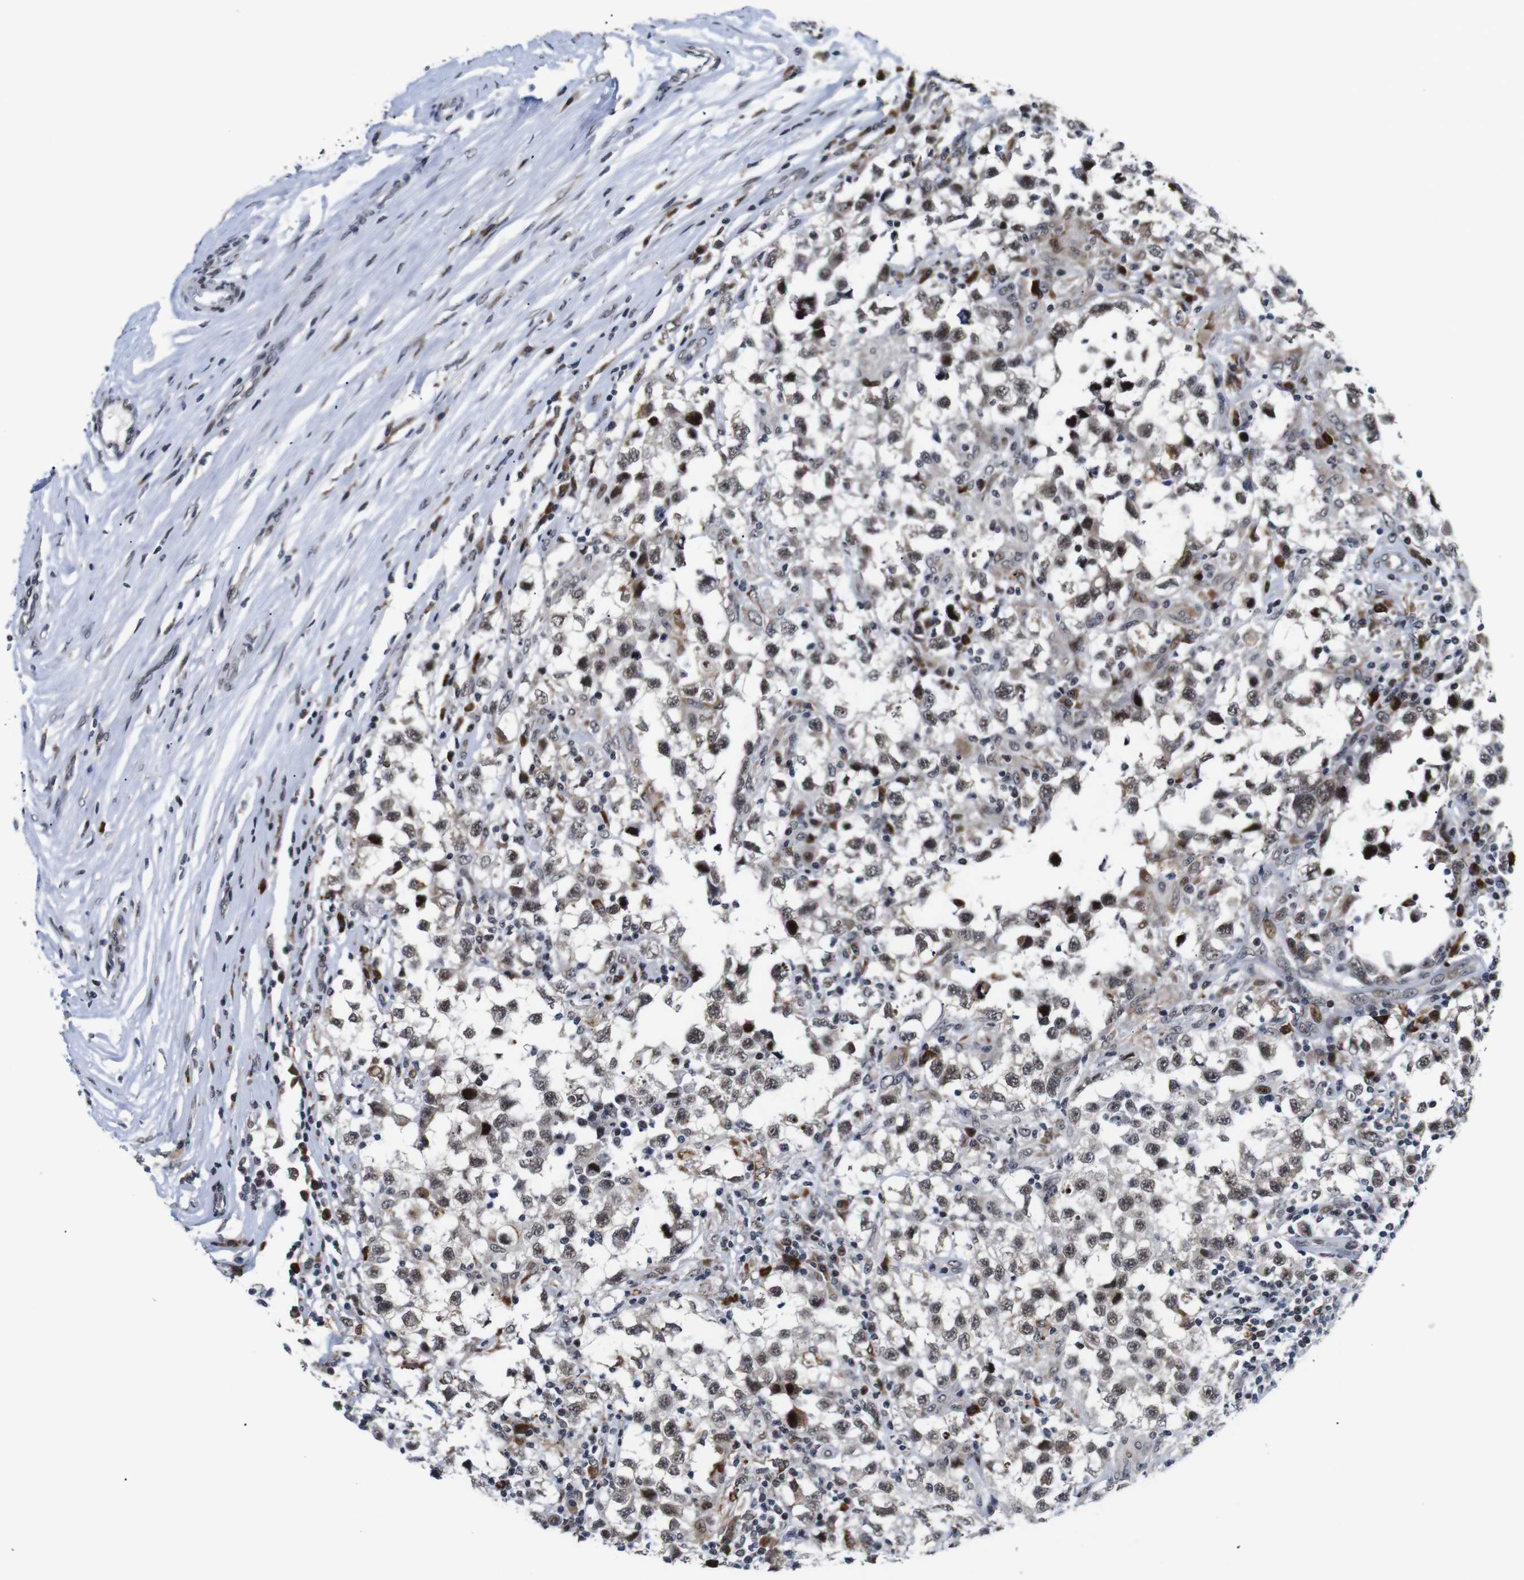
{"staining": {"intensity": "weak", "quantity": ">75%", "location": "cytoplasmic/membranous,nuclear"}, "tissue": "testis cancer", "cell_type": "Tumor cells", "image_type": "cancer", "snomed": [{"axis": "morphology", "description": "Carcinoma, Embryonal, NOS"}, {"axis": "topography", "description": "Testis"}], "caption": "Testis cancer (embryonal carcinoma) stained with a protein marker demonstrates weak staining in tumor cells.", "gene": "EIF4G1", "patient": {"sex": "male", "age": 21}}